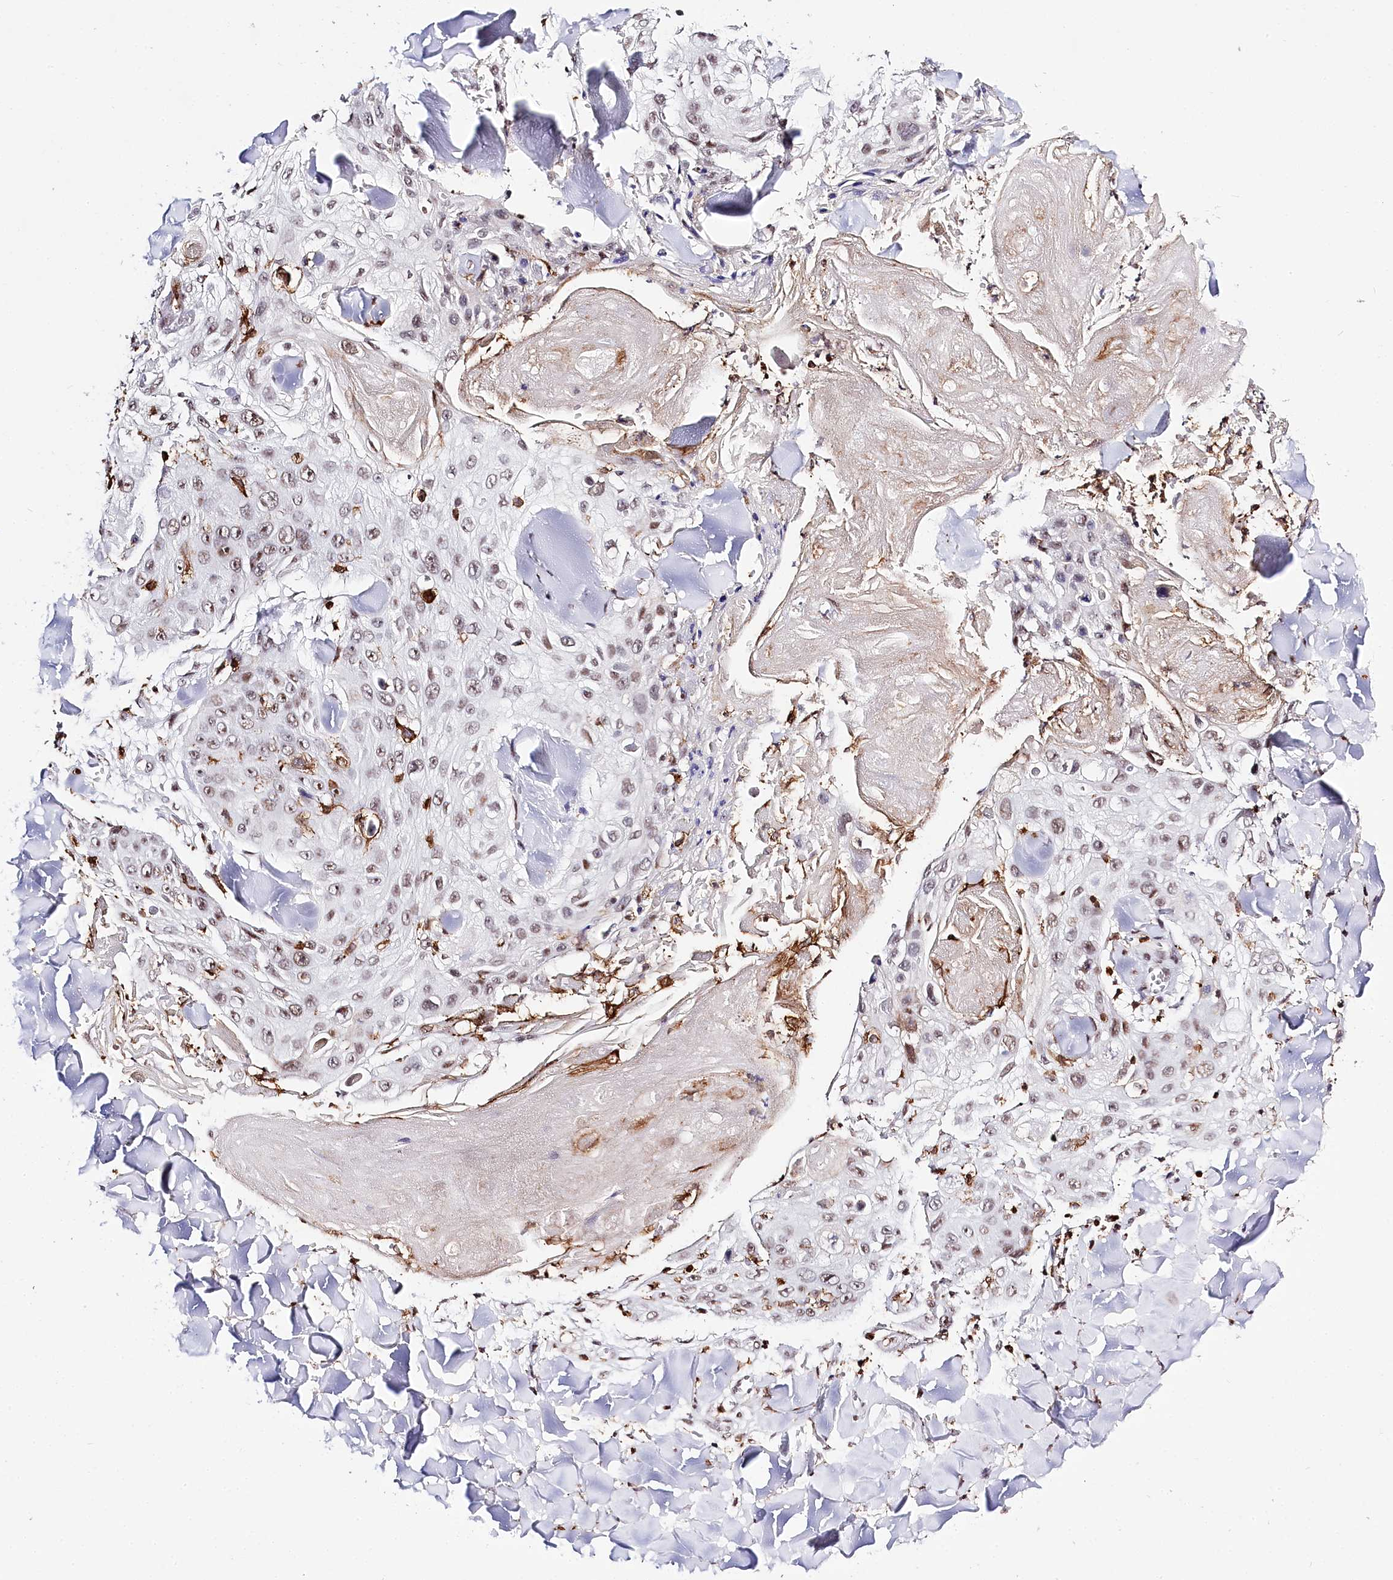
{"staining": {"intensity": "moderate", "quantity": "<25%", "location": "nuclear"}, "tissue": "skin cancer", "cell_type": "Tumor cells", "image_type": "cancer", "snomed": [{"axis": "morphology", "description": "Squamous cell carcinoma, NOS"}, {"axis": "topography", "description": "Skin"}], "caption": "Tumor cells show low levels of moderate nuclear positivity in approximately <25% of cells in human squamous cell carcinoma (skin).", "gene": "BARD1", "patient": {"sex": "male", "age": 86}}